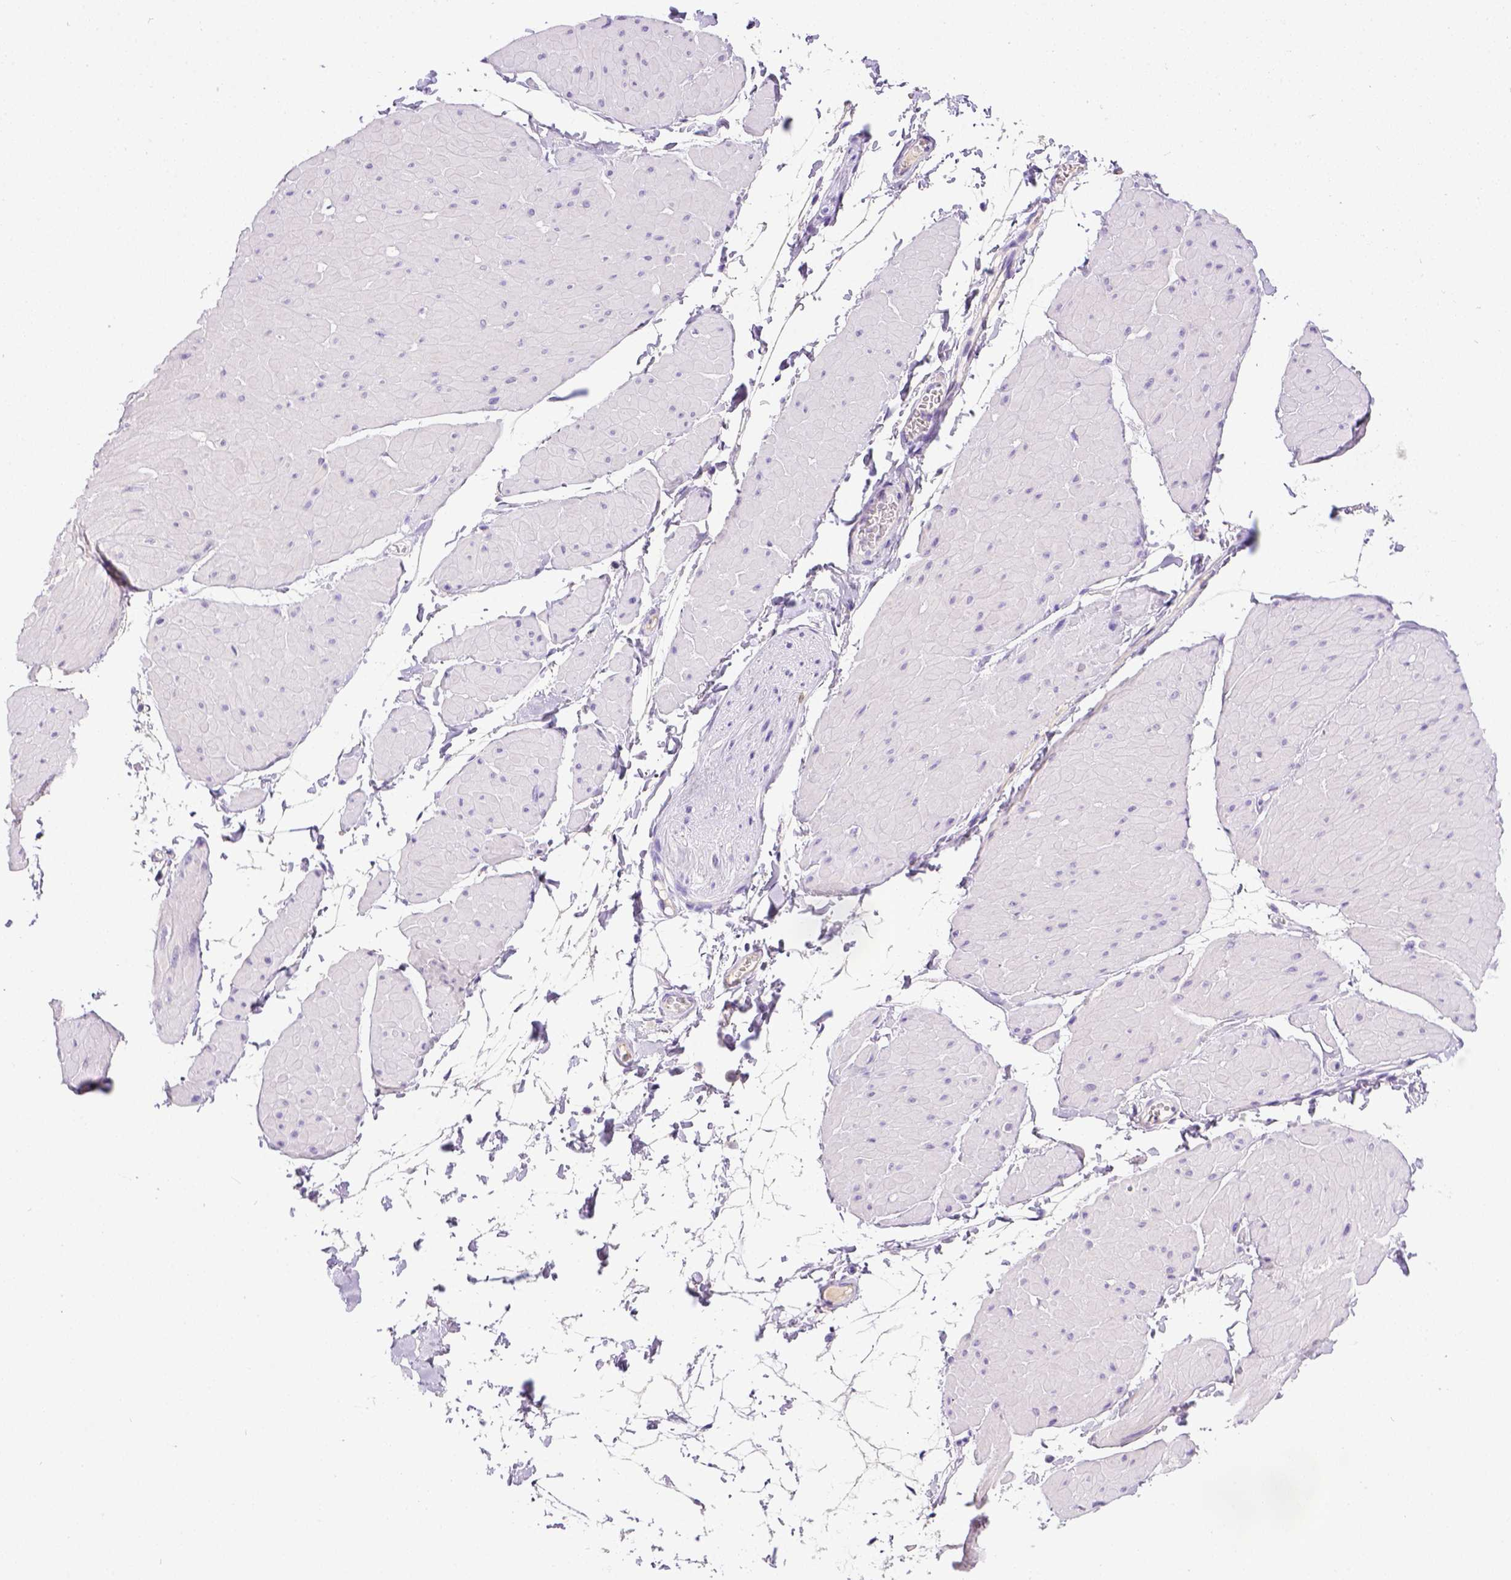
{"staining": {"intensity": "negative", "quantity": "none", "location": "none"}, "tissue": "adipose tissue", "cell_type": "Adipocytes", "image_type": "normal", "snomed": [{"axis": "morphology", "description": "Normal tissue, NOS"}, {"axis": "topography", "description": "Smooth muscle"}, {"axis": "topography", "description": "Peripheral nerve tissue"}], "caption": "The micrograph shows no staining of adipocytes in unremarkable adipose tissue.", "gene": "CD3E", "patient": {"sex": "male", "age": 58}}